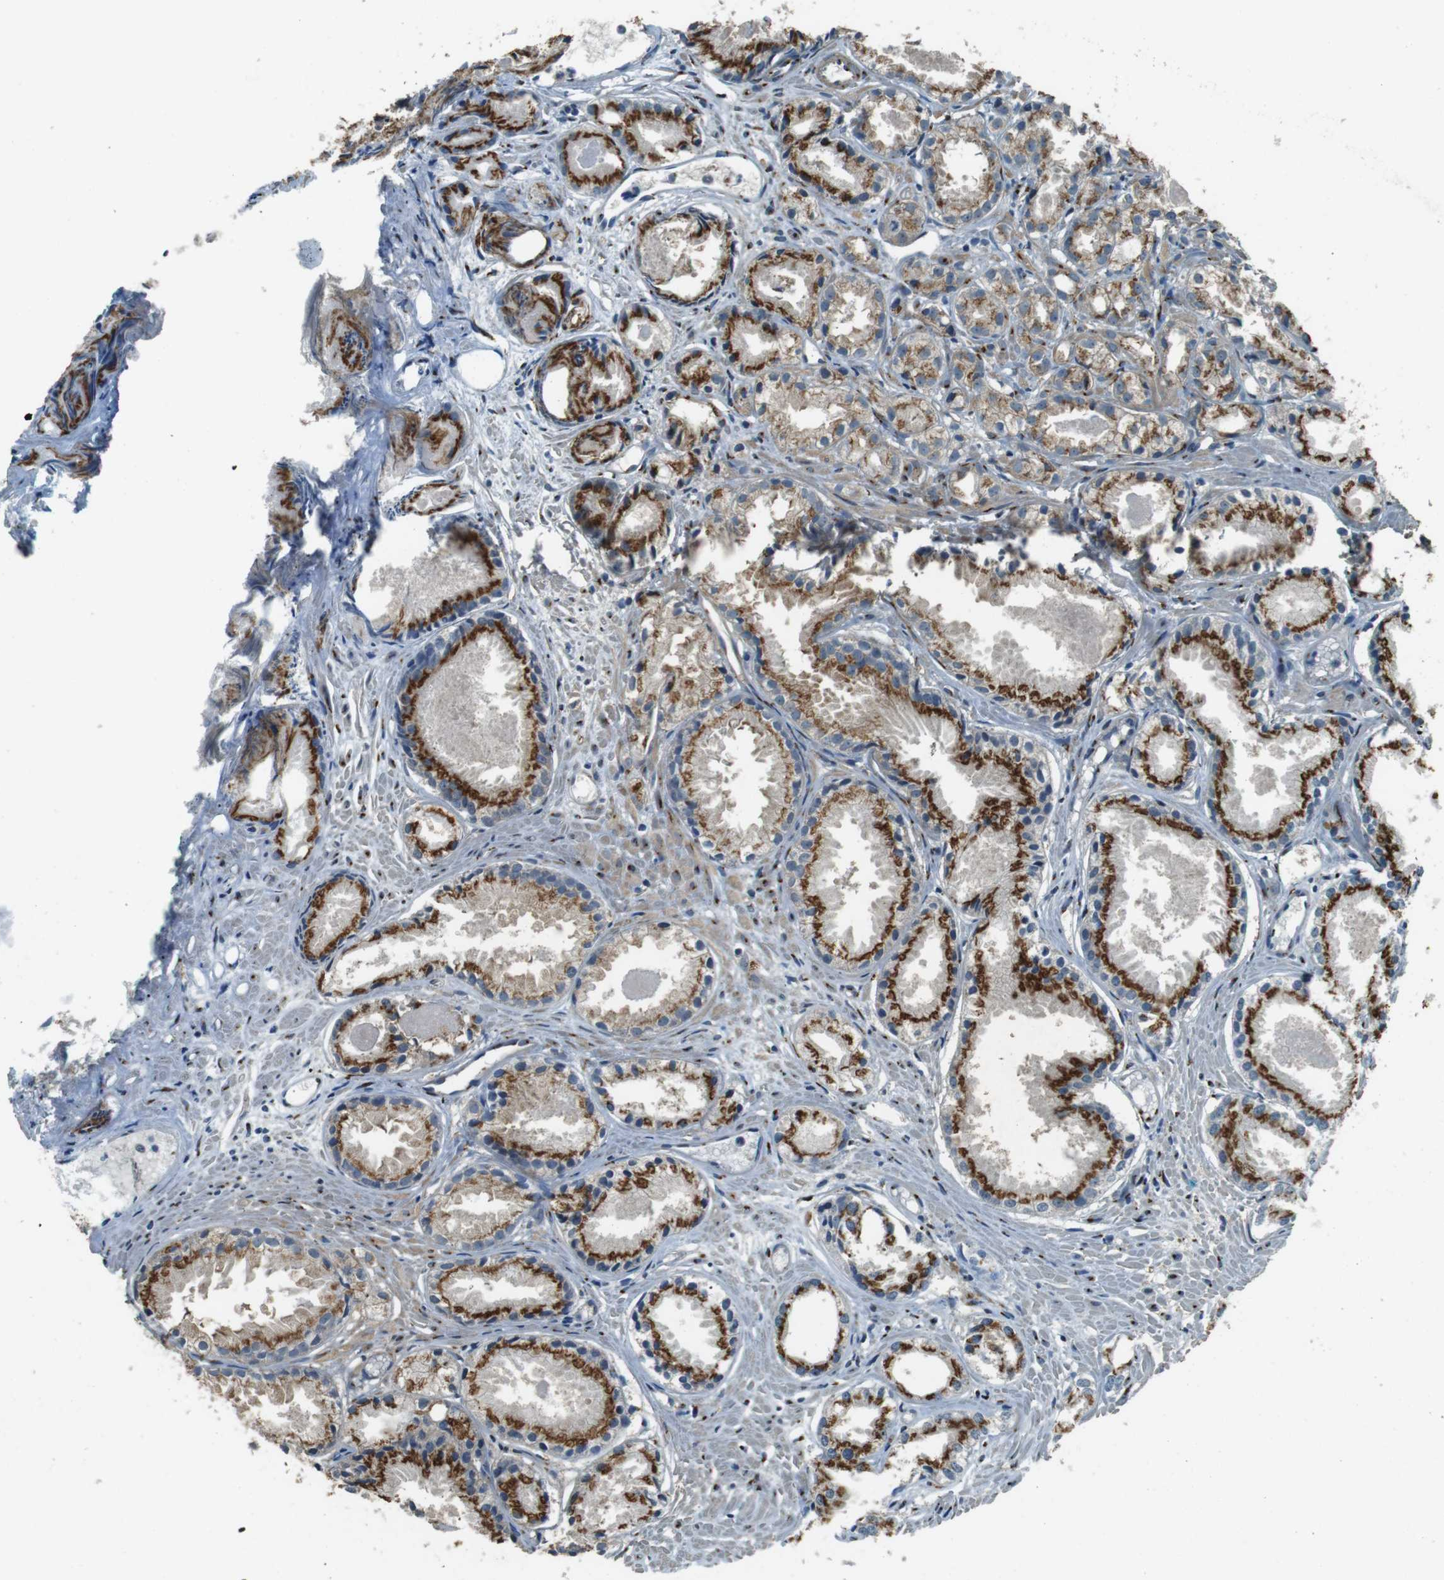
{"staining": {"intensity": "strong", "quantity": ">75%", "location": "cytoplasmic/membranous"}, "tissue": "prostate cancer", "cell_type": "Tumor cells", "image_type": "cancer", "snomed": [{"axis": "morphology", "description": "Adenocarcinoma, Low grade"}, {"axis": "topography", "description": "Prostate"}], "caption": "Approximately >75% of tumor cells in human prostate cancer (low-grade adenocarcinoma) show strong cytoplasmic/membranous protein staining as visualized by brown immunohistochemical staining.", "gene": "TMEM115", "patient": {"sex": "male", "age": 72}}